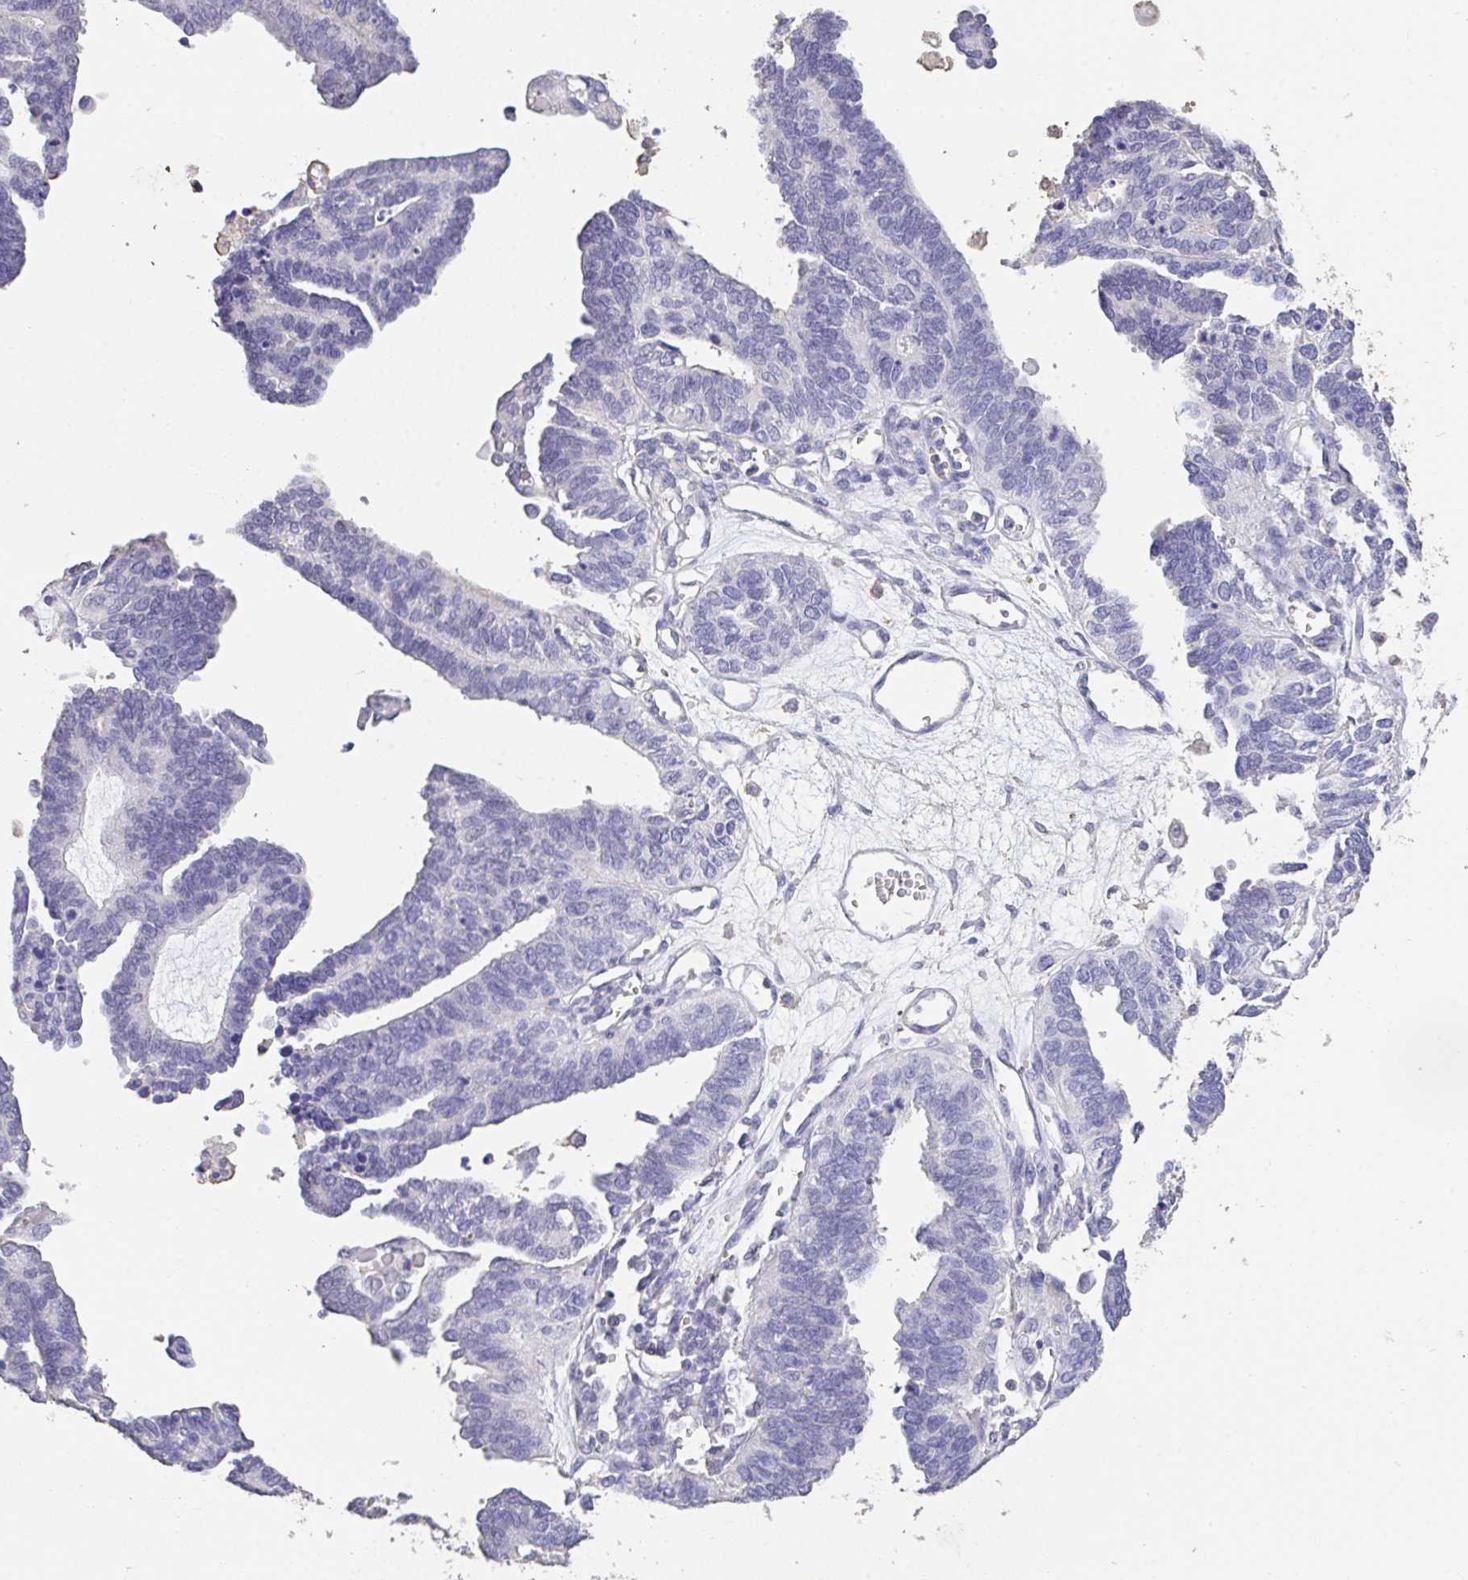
{"staining": {"intensity": "negative", "quantity": "none", "location": "none"}, "tissue": "ovarian cancer", "cell_type": "Tumor cells", "image_type": "cancer", "snomed": [{"axis": "morphology", "description": "Cystadenocarcinoma, serous, NOS"}, {"axis": "topography", "description": "Ovary"}], "caption": "A high-resolution photomicrograph shows immunohistochemistry staining of ovarian cancer, which reveals no significant positivity in tumor cells.", "gene": "IL23R", "patient": {"sex": "female", "age": 51}}